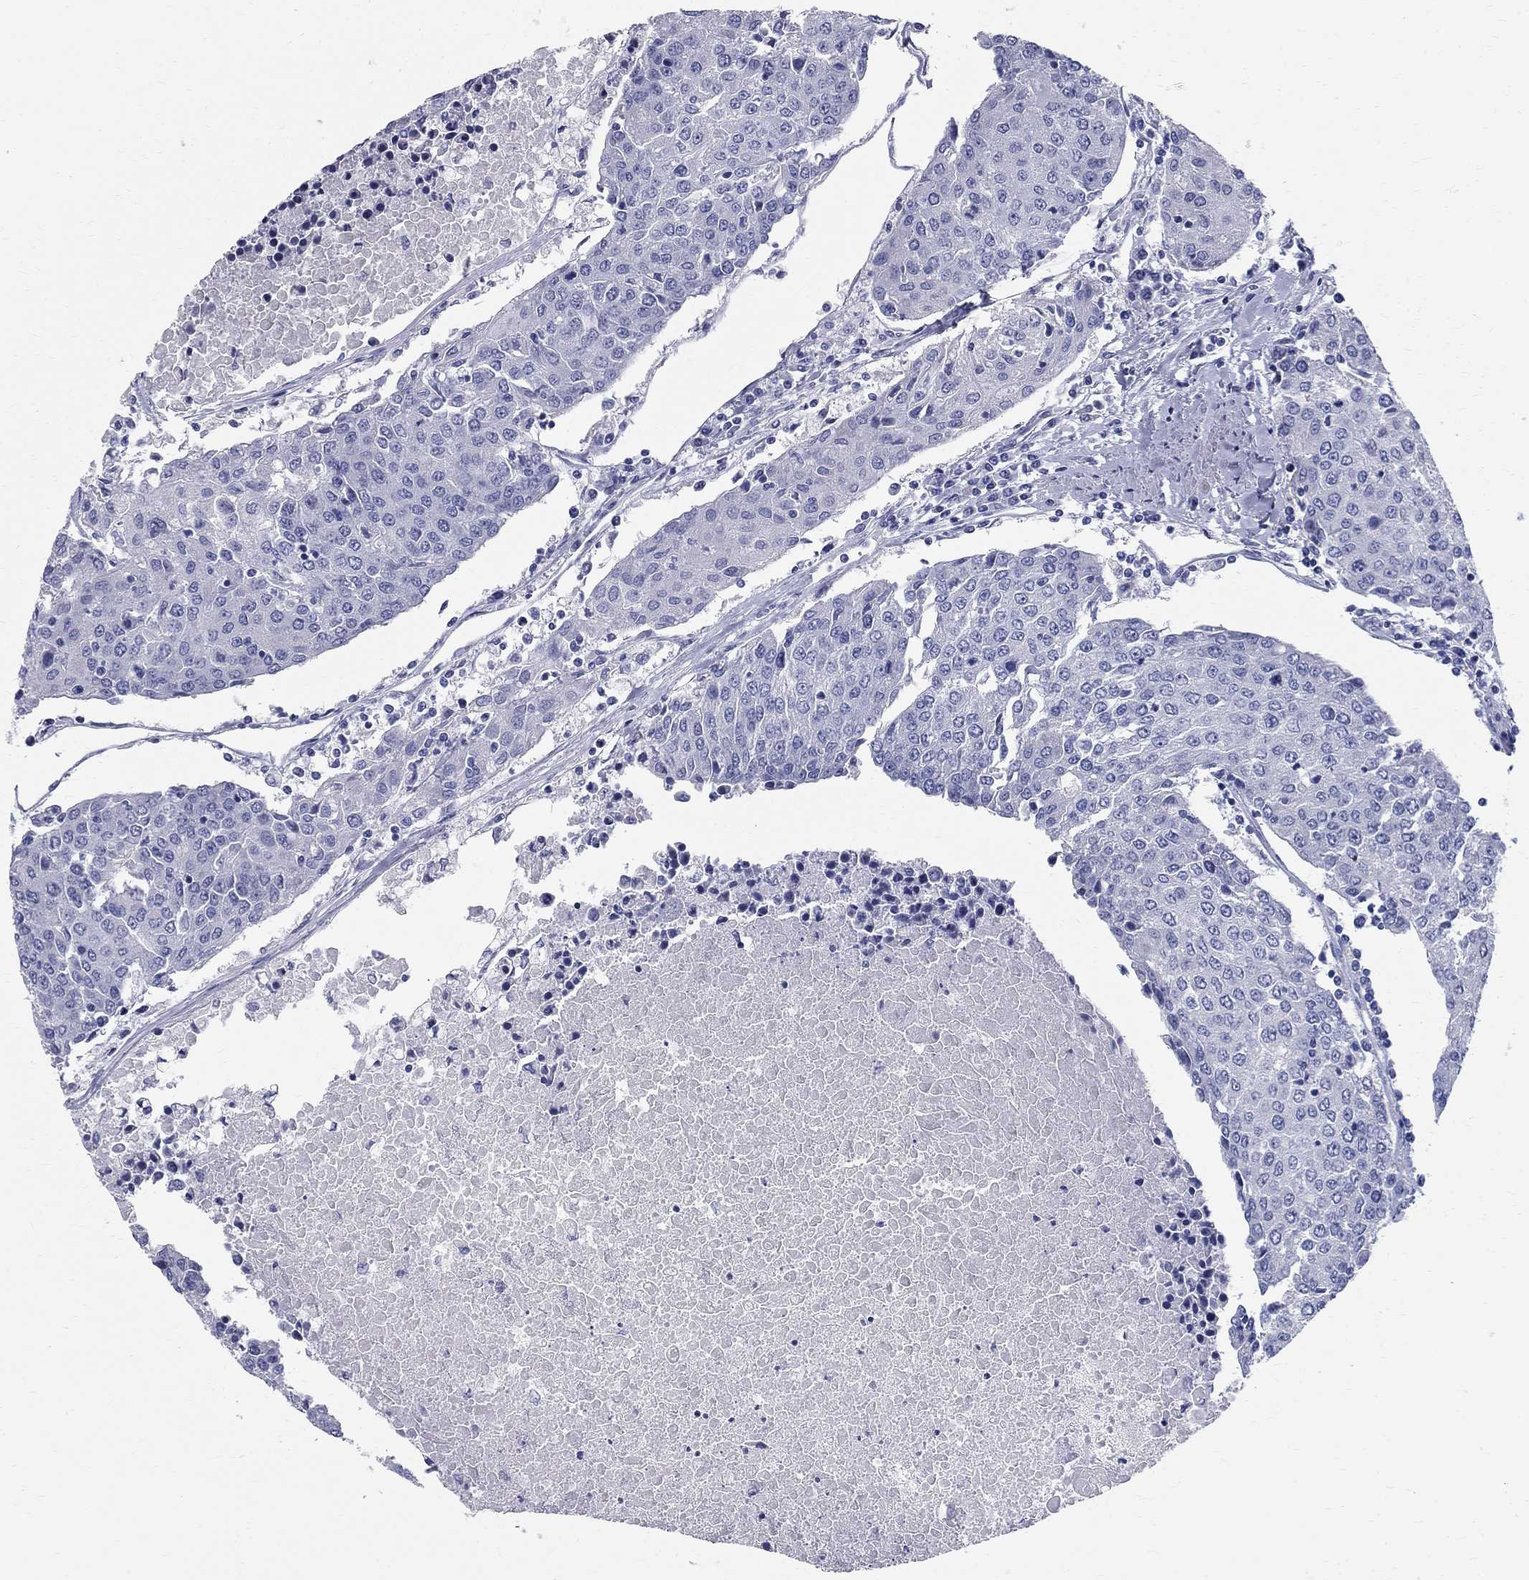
{"staining": {"intensity": "negative", "quantity": "none", "location": "none"}, "tissue": "urothelial cancer", "cell_type": "Tumor cells", "image_type": "cancer", "snomed": [{"axis": "morphology", "description": "Urothelial carcinoma, High grade"}, {"axis": "topography", "description": "Urinary bladder"}], "caption": "Photomicrograph shows no significant protein staining in tumor cells of urothelial cancer.", "gene": "TGM4", "patient": {"sex": "female", "age": 85}}